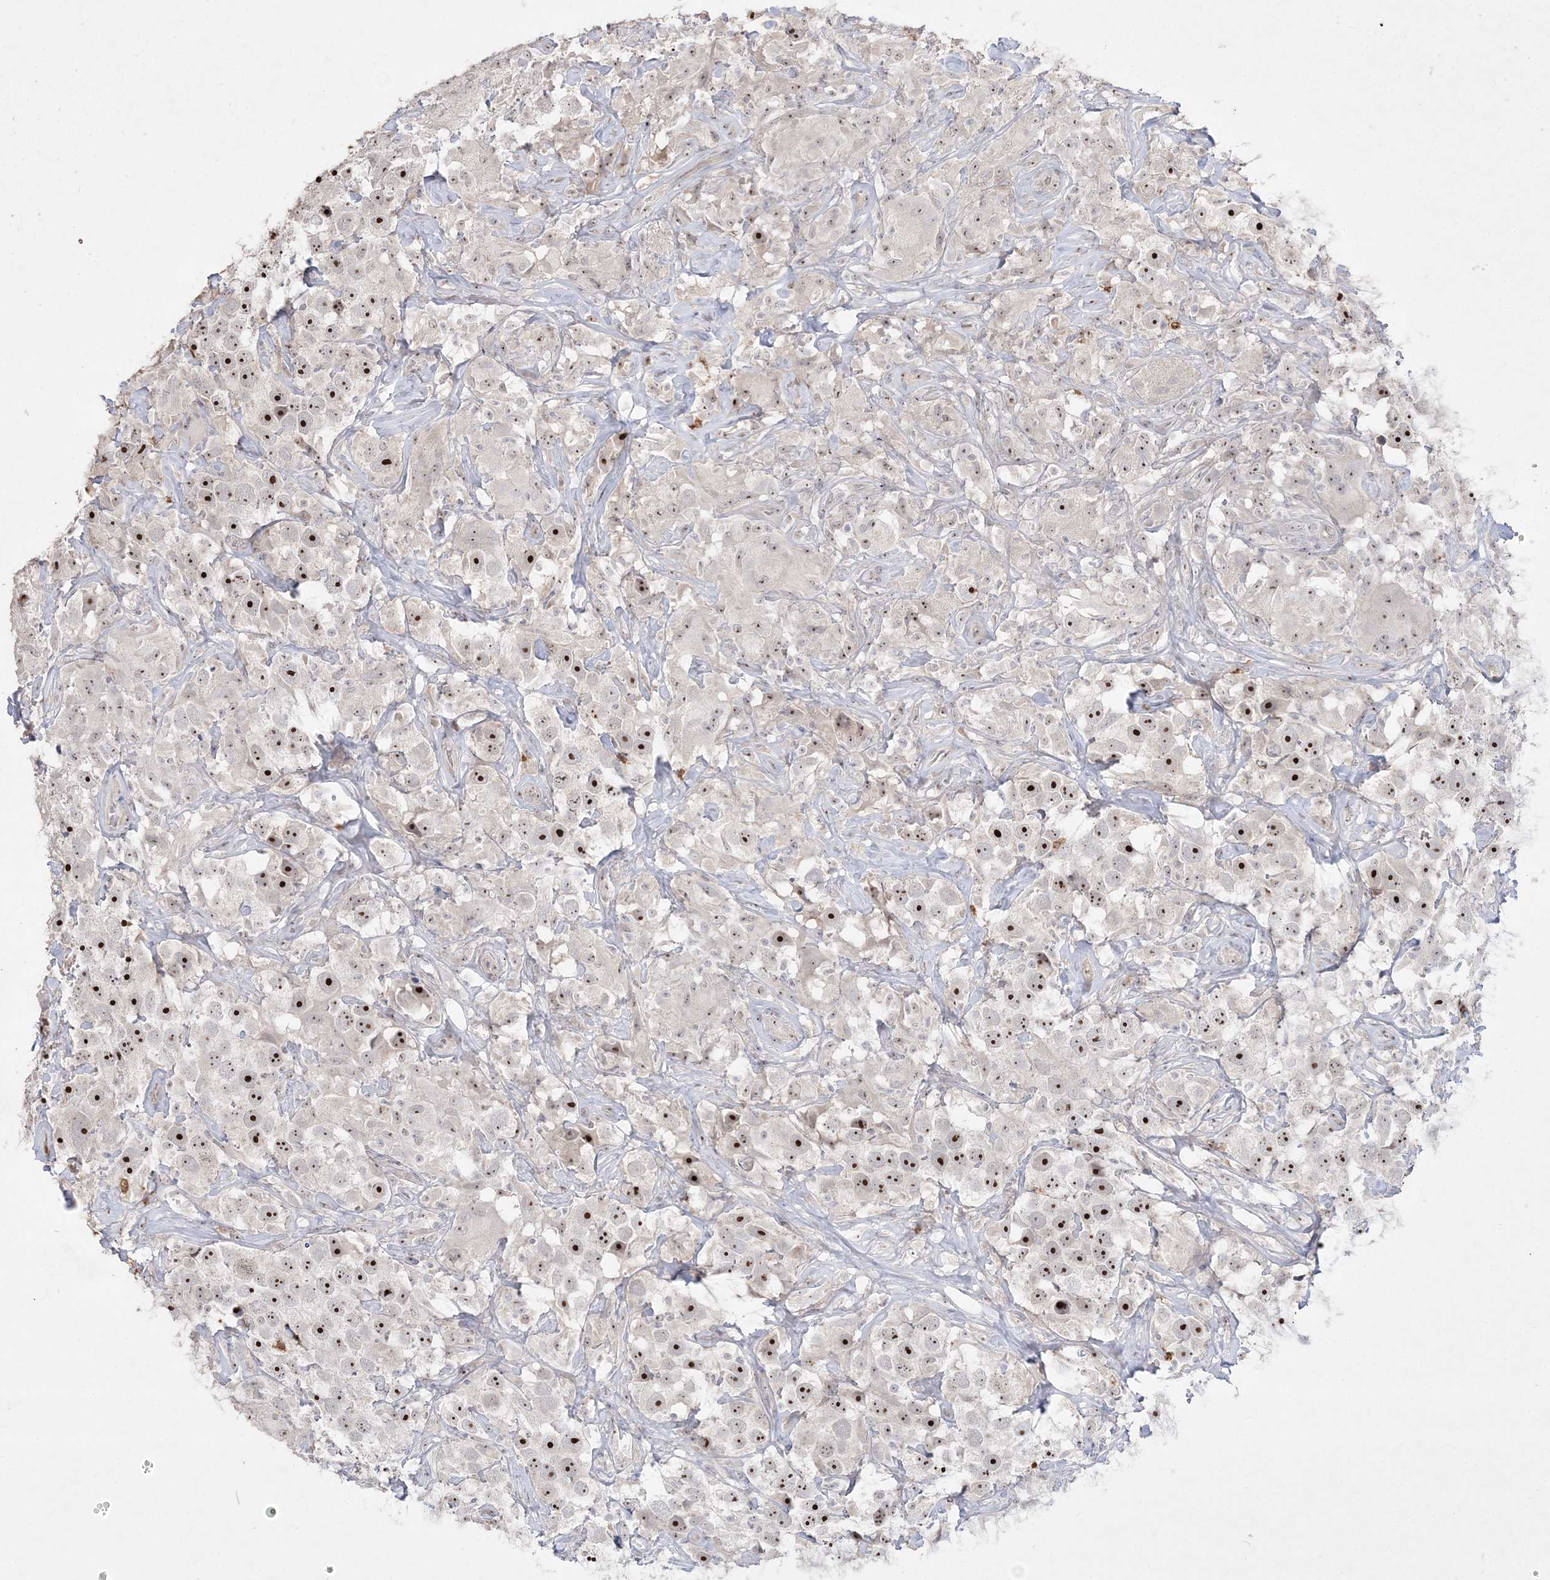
{"staining": {"intensity": "strong", "quantity": "25%-75%", "location": "nuclear"}, "tissue": "testis cancer", "cell_type": "Tumor cells", "image_type": "cancer", "snomed": [{"axis": "morphology", "description": "Seminoma, NOS"}, {"axis": "topography", "description": "Testis"}], "caption": "Immunohistochemical staining of testis cancer exhibits high levels of strong nuclear positivity in about 25%-75% of tumor cells.", "gene": "NOP16", "patient": {"sex": "male", "age": 49}}